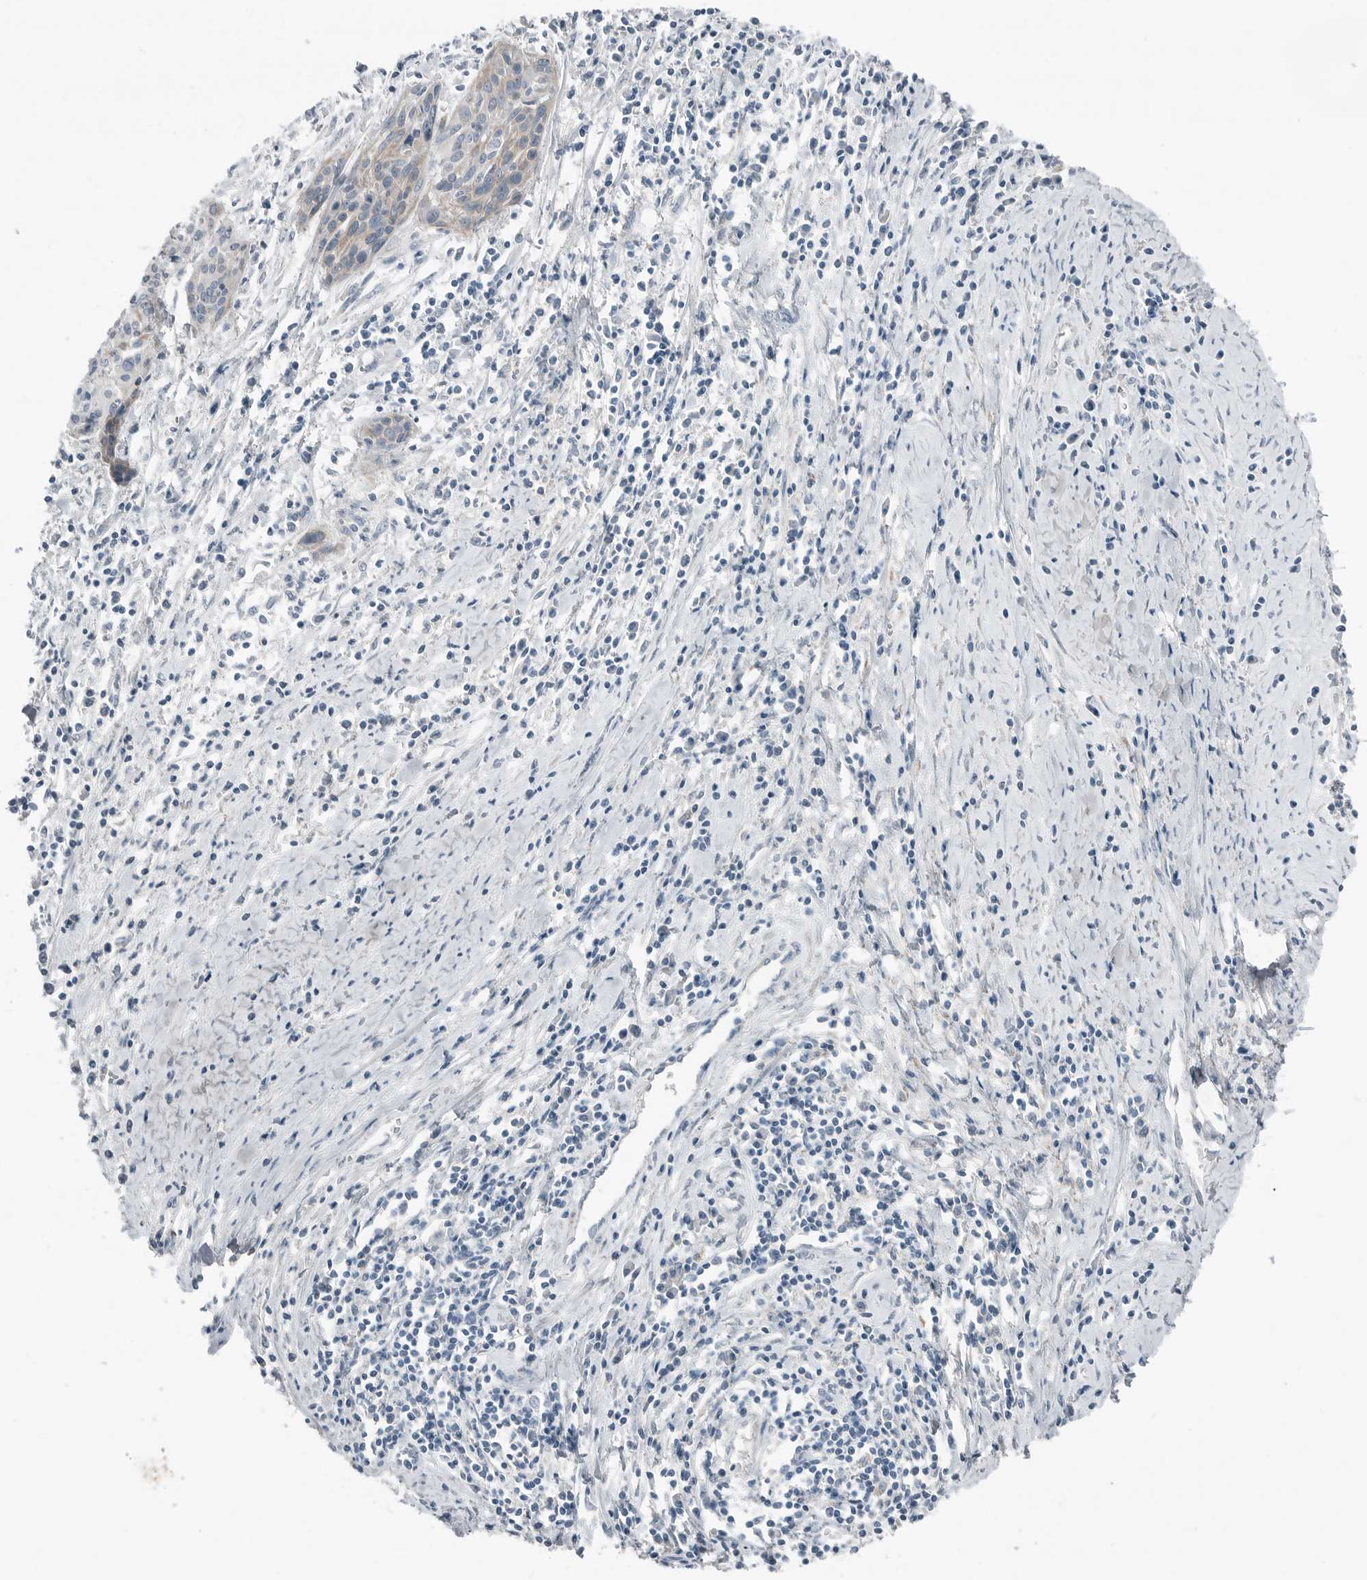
{"staining": {"intensity": "negative", "quantity": "none", "location": "none"}, "tissue": "cervical cancer", "cell_type": "Tumor cells", "image_type": "cancer", "snomed": [{"axis": "morphology", "description": "Squamous cell carcinoma, NOS"}, {"axis": "topography", "description": "Cervix"}], "caption": "This is a photomicrograph of immunohistochemistry staining of cervical cancer (squamous cell carcinoma), which shows no positivity in tumor cells.", "gene": "SERPINB7", "patient": {"sex": "female", "age": 51}}